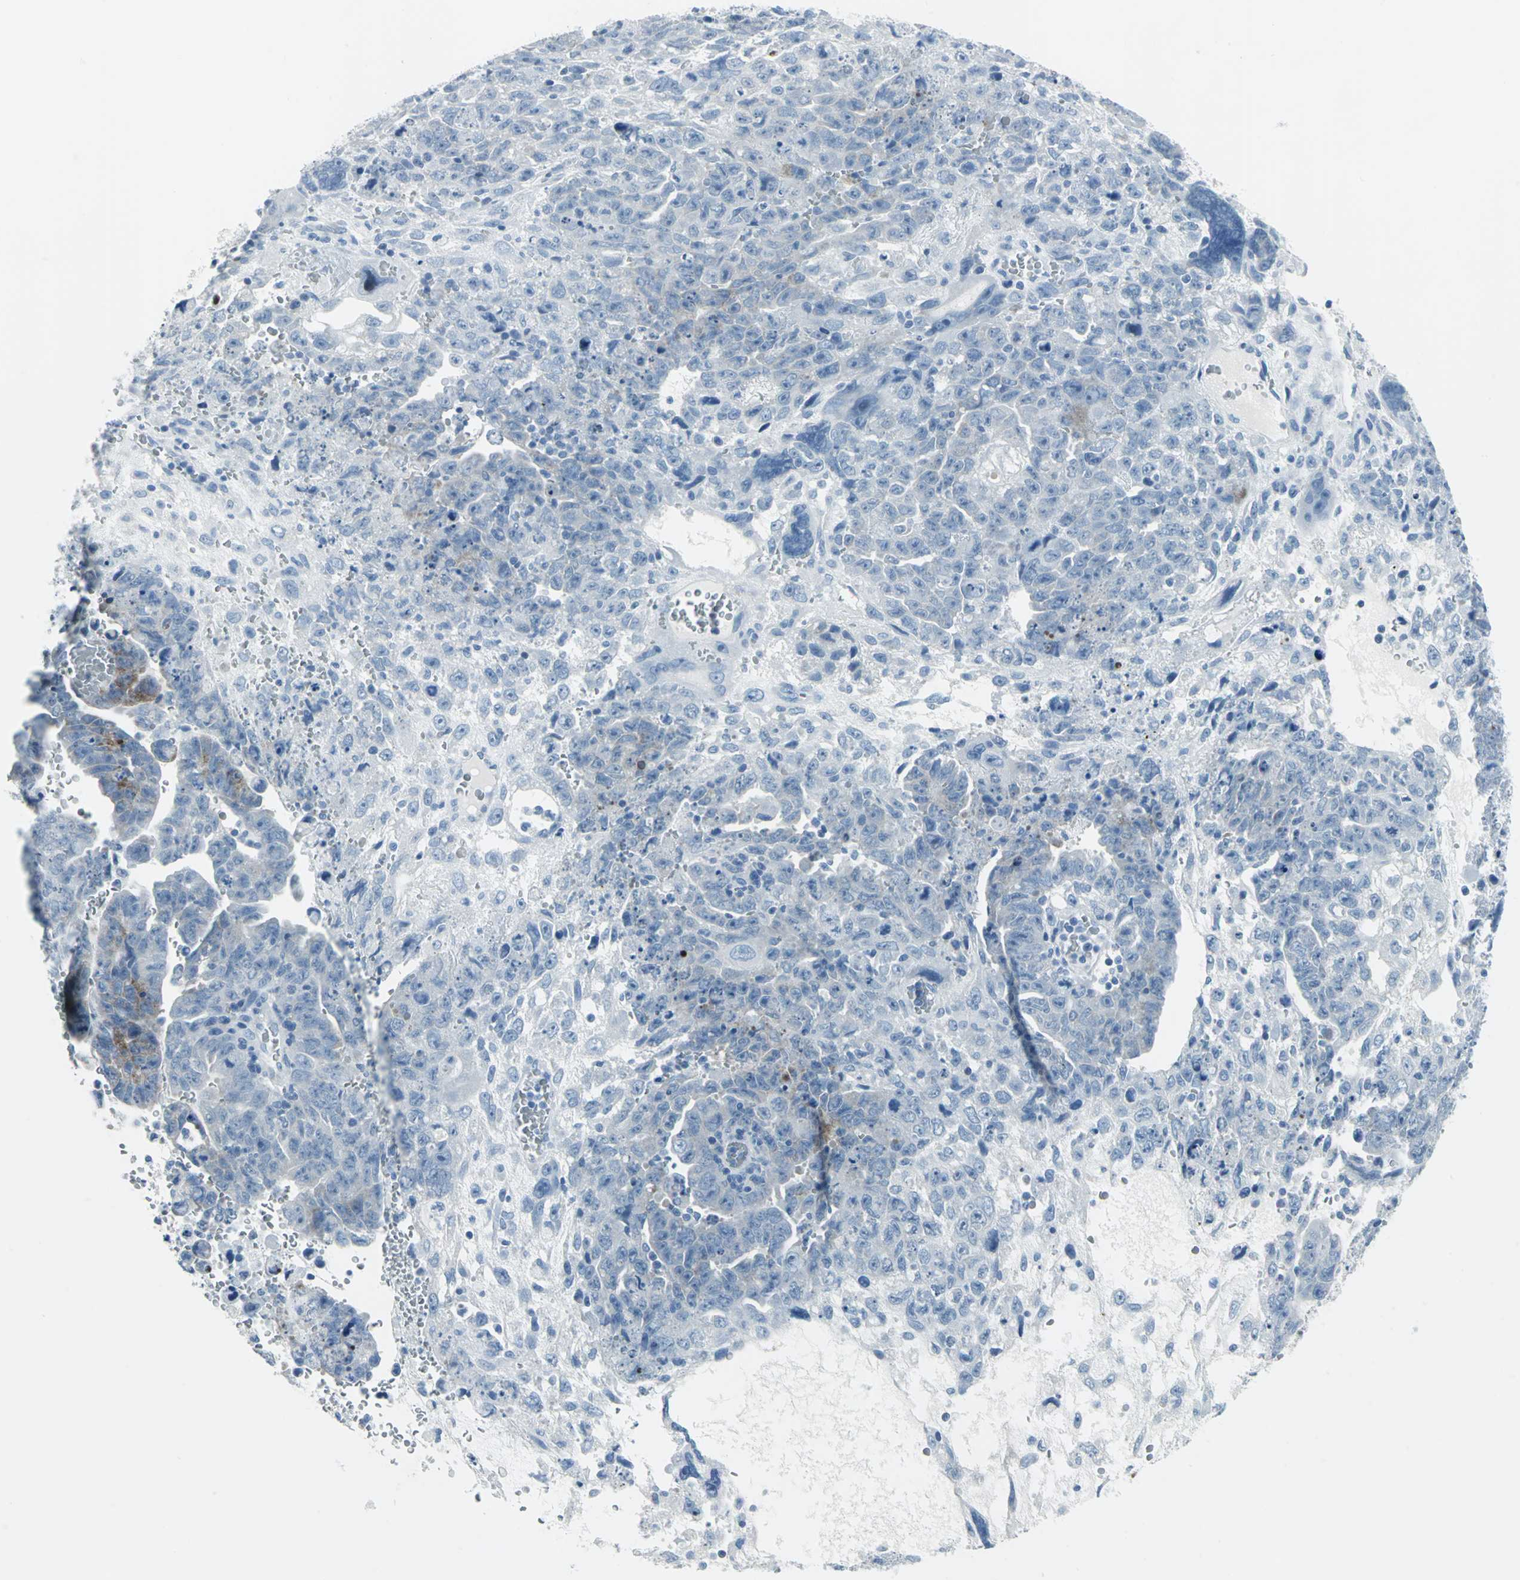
{"staining": {"intensity": "moderate", "quantity": "<25%", "location": "cytoplasmic/membranous"}, "tissue": "testis cancer", "cell_type": "Tumor cells", "image_type": "cancer", "snomed": [{"axis": "morphology", "description": "Carcinoma, Embryonal, NOS"}, {"axis": "topography", "description": "Testis"}], "caption": "The histopathology image reveals immunohistochemical staining of embryonal carcinoma (testis). There is moderate cytoplasmic/membranous staining is appreciated in approximately <25% of tumor cells. Using DAB (3,3'-diaminobenzidine) (brown) and hematoxylin (blue) stains, captured at high magnification using brightfield microscopy.", "gene": "DNAI2", "patient": {"sex": "male", "age": 28}}